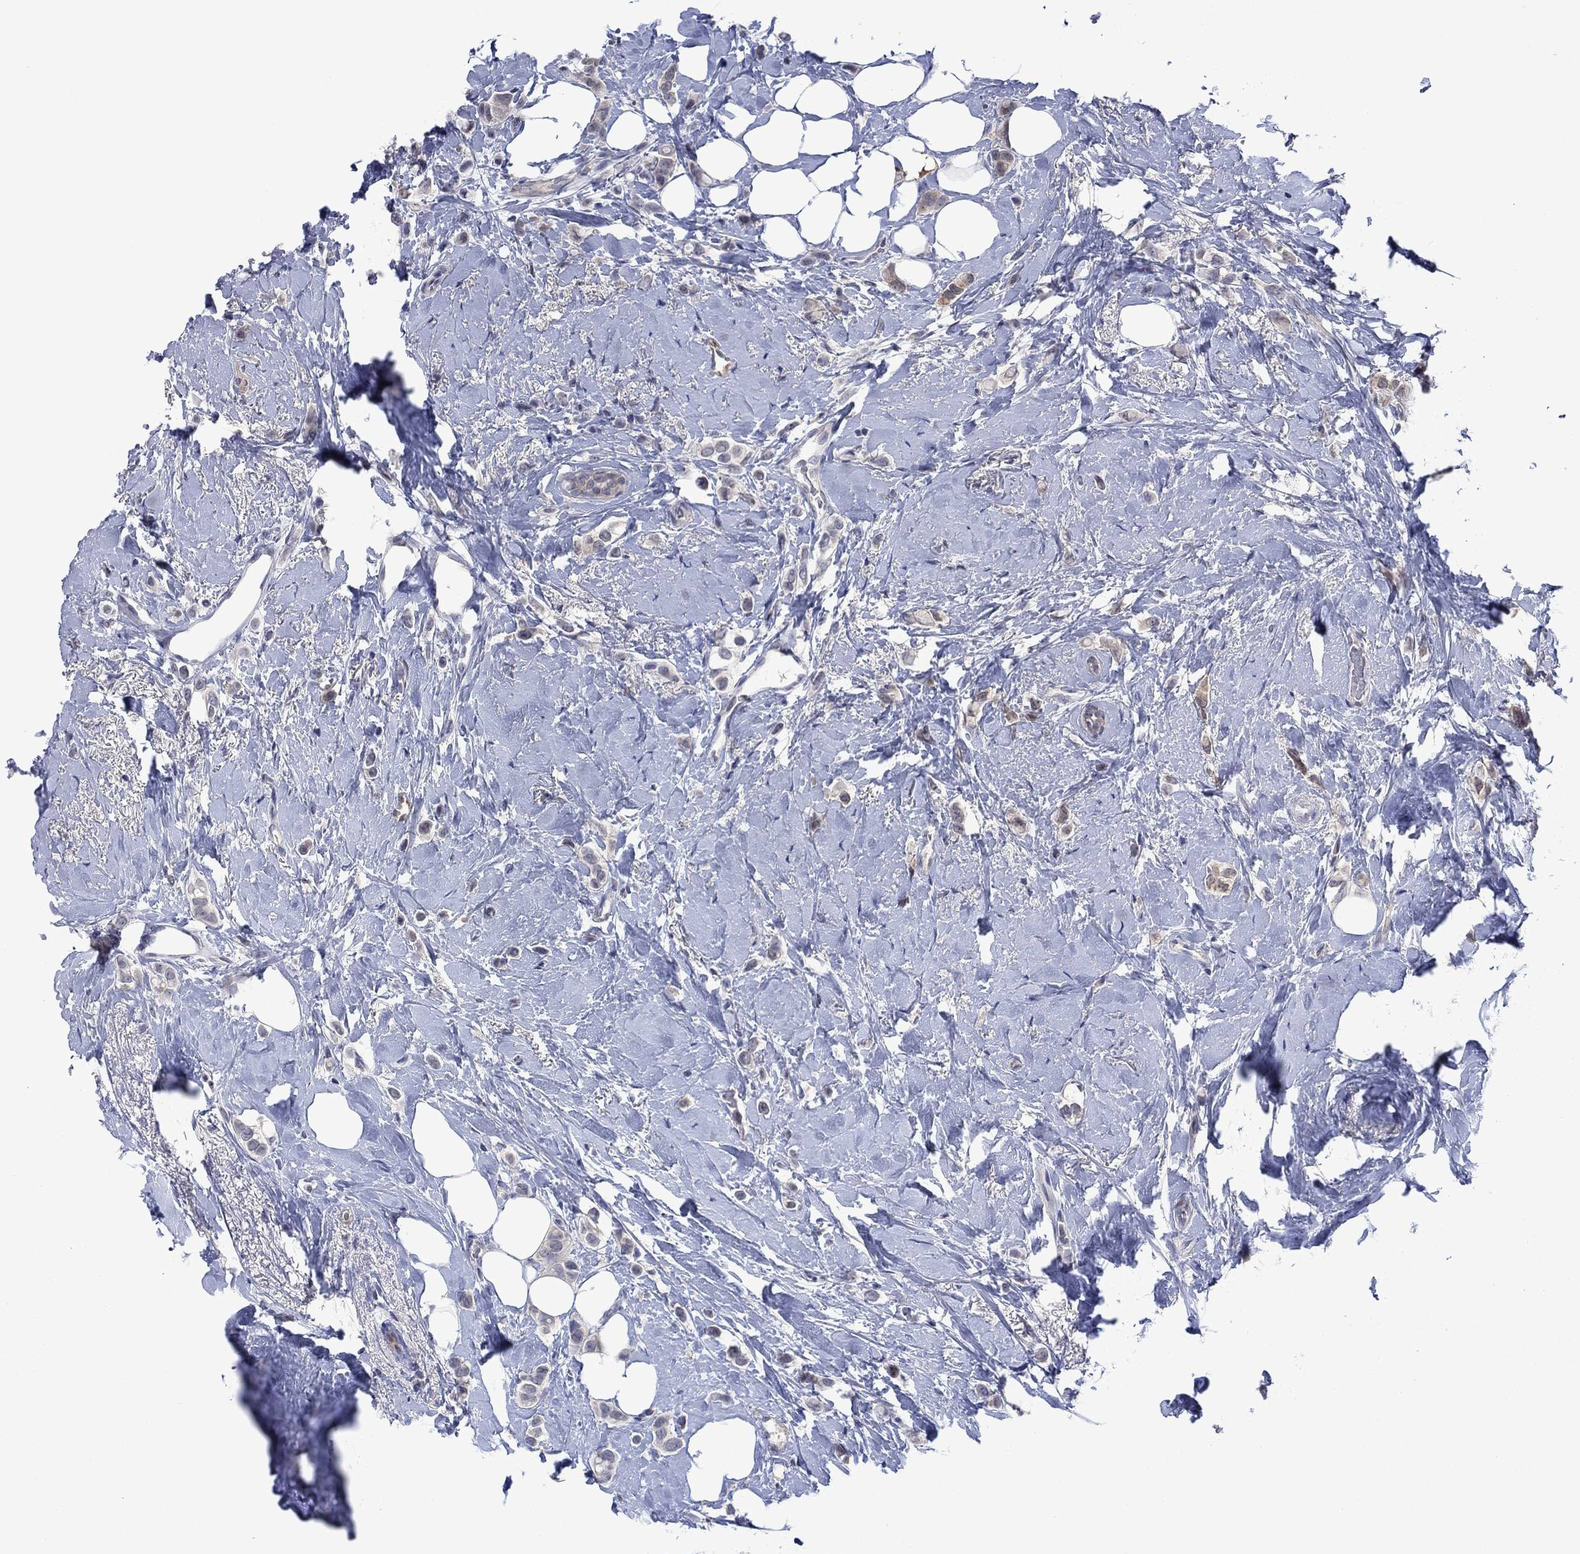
{"staining": {"intensity": "weak", "quantity": "<25%", "location": "cytoplasmic/membranous"}, "tissue": "breast cancer", "cell_type": "Tumor cells", "image_type": "cancer", "snomed": [{"axis": "morphology", "description": "Lobular carcinoma"}, {"axis": "topography", "description": "Breast"}], "caption": "A micrograph of human breast lobular carcinoma is negative for staining in tumor cells. (DAB (3,3'-diaminobenzidine) IHC, high magnification).", "gene": "AGL", "patient": {"sex": "female", "age": 66}}